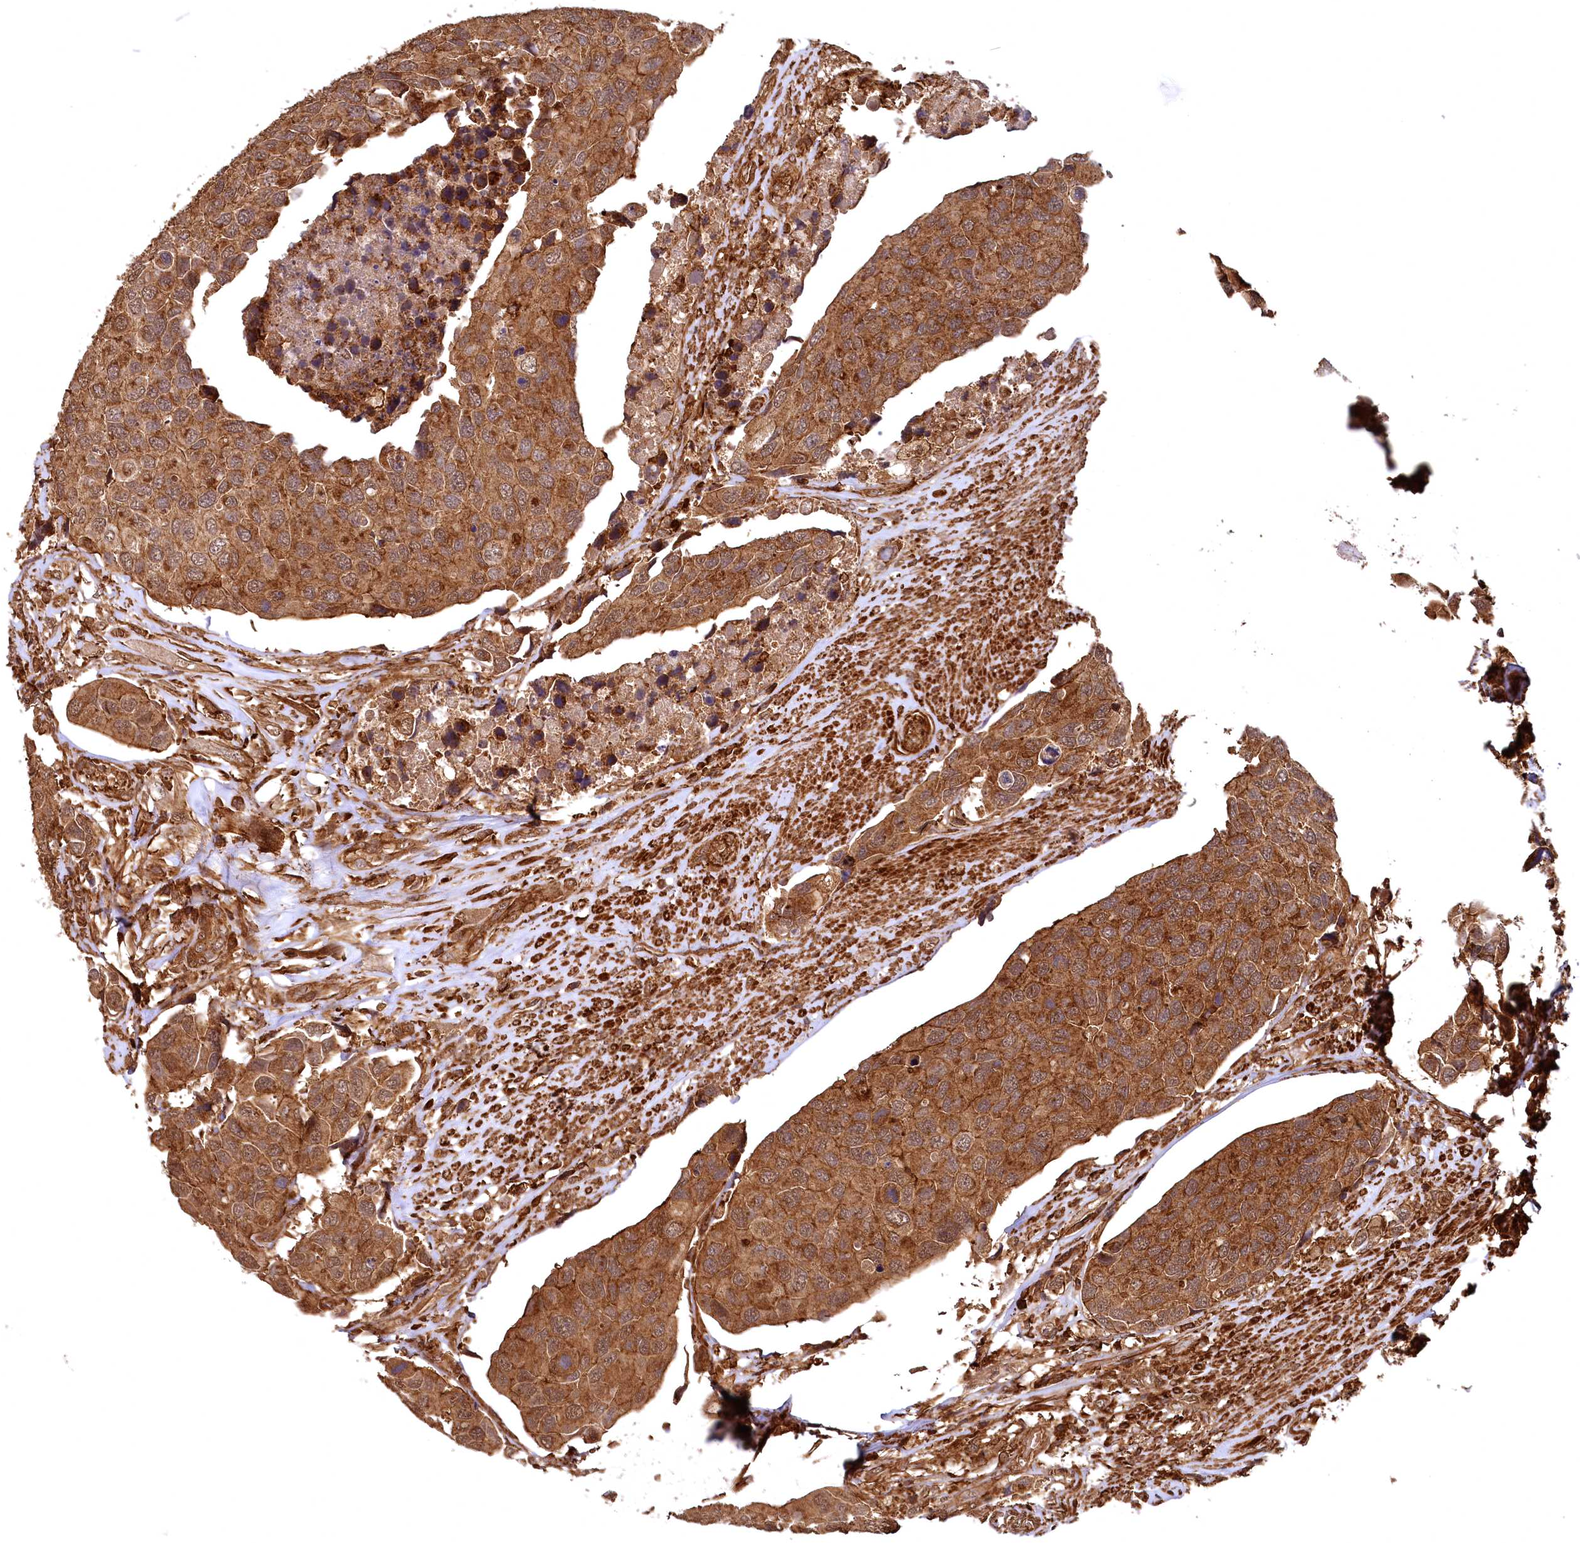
{"staining": {"intensity": "moderate", "quantity": ">75%", "location": "cytoplasmic/membranous"}, "tissue": "urothelial cancer", "cell_type": "Tumor cells", "image_type": "cancer", "snomed": [{"axis": "morphology", "description": "Urothelial carcinoma, High grade"}, {"axis": "topography", "description": "Urinary bladder"}], "caption": "Moderate cytoplasmic/membranous protein positivity is seen in about >75% of tumor cells in high-grade urothelial carcinoma. Ihc stains the protein of interest in brown and the nuclei are stained blue.", "gene": "STUB1", "patient": {"sex": "male", "age": 74}}